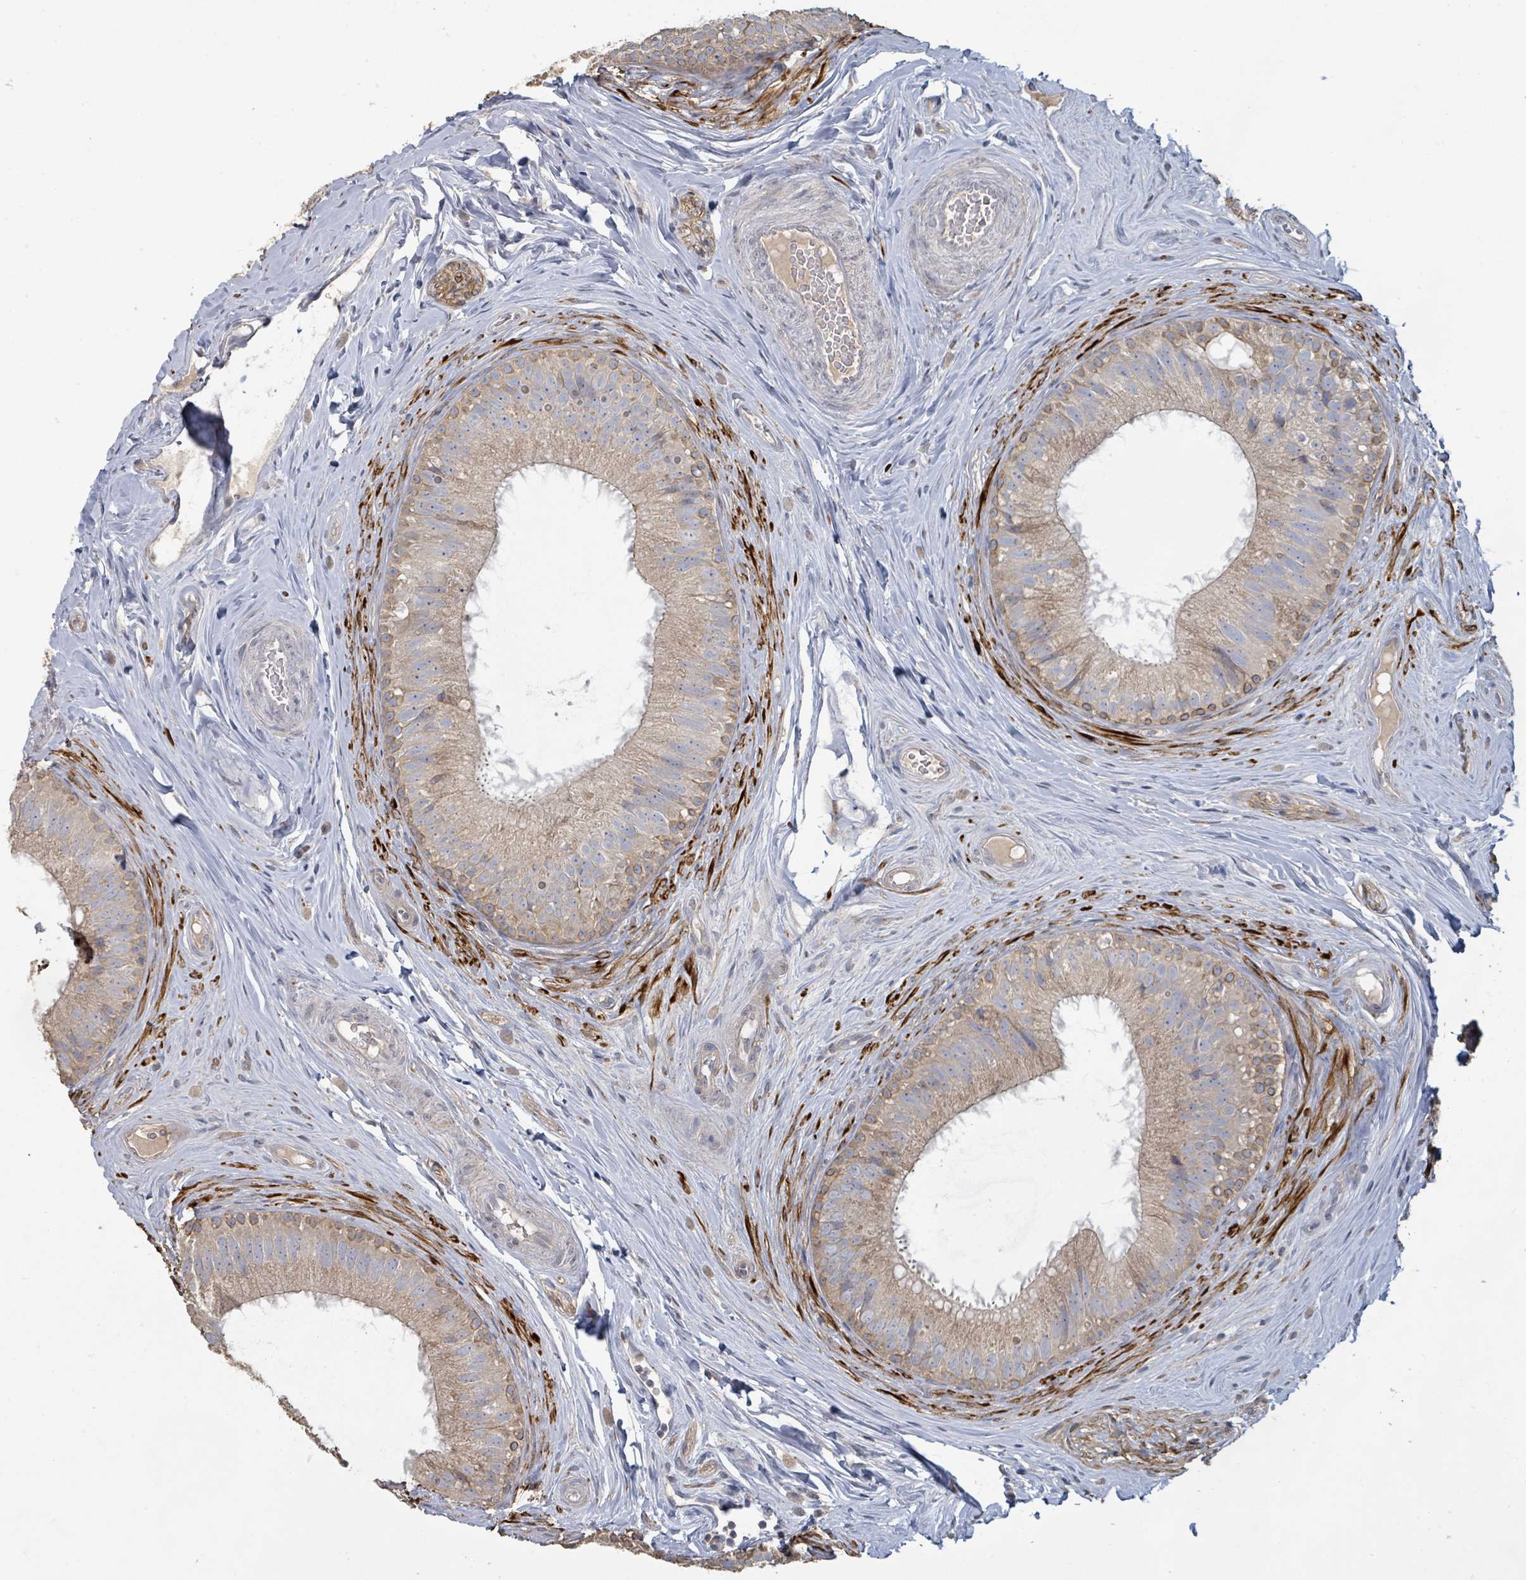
{"staining": {"intensity": "moderate", "quantity": "25%-75%", "location": "cytoplasmic/membranous"}, "tissue": "epididymis", "cell_type": "Glandular cells", "image_type": "normal", "snomed": [{"axis": "morphology", "description": "Normal tissue, NOS"}, {"axis": "topography", "description": "Epididymis"}], "caption": "The immunohistochemical stain highlights moderate cytoplasmic/membranous expression in glandular cells of normal epididymis. The protein is stained brown, and the nuclei are stained in blue (DAB IHC with brightfield microscopy, high magnification).", "gene": "KCNS2", "patient": {"sex": "male", "age": 34}}